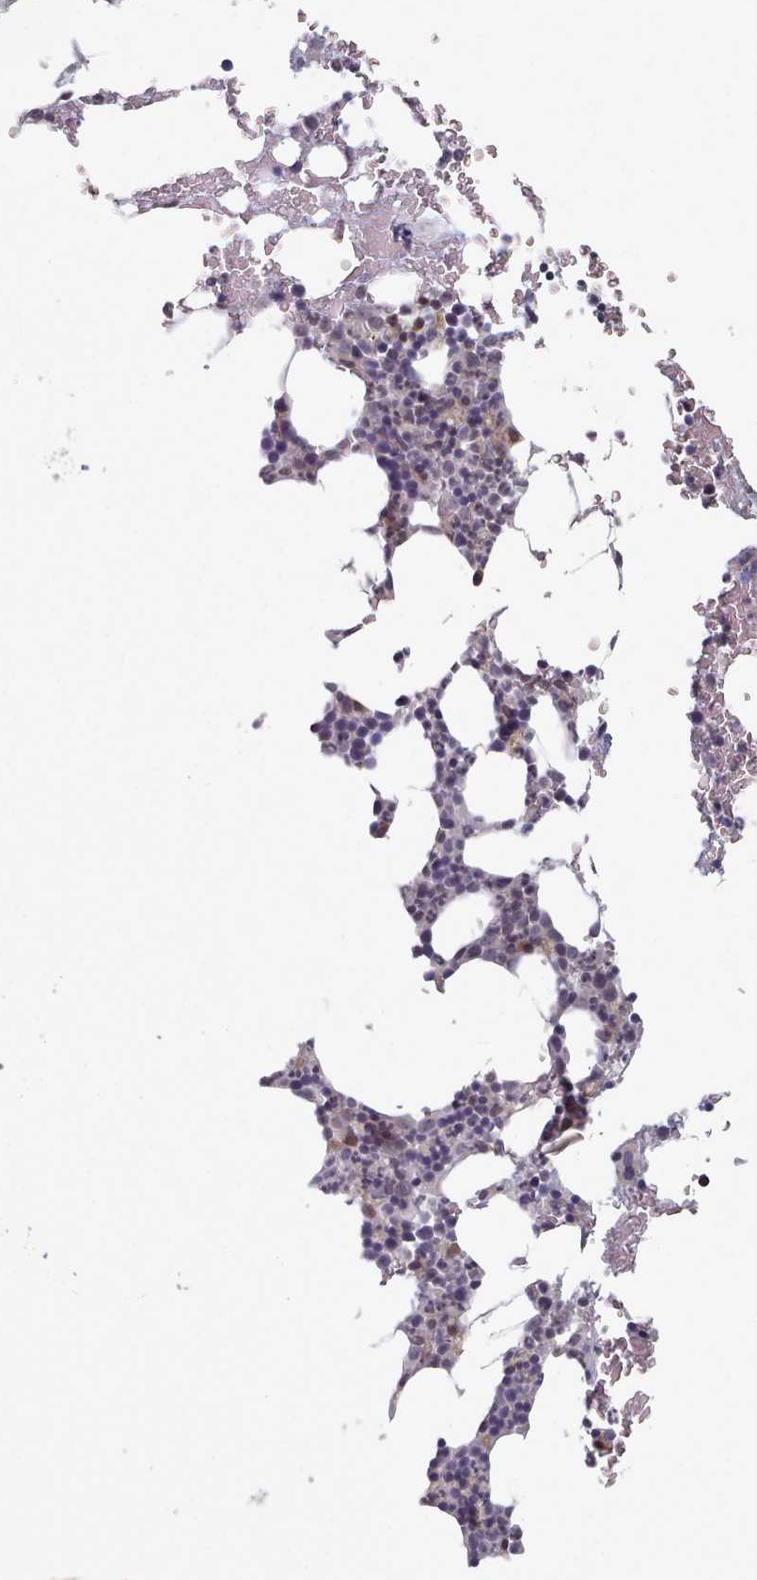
{"staining": {"intensity": "negative", "quantity": "none", "location": "none"}, "tissue": "bone marrow", "cell_type": "Hematopoietic cells", "image_type": "normal", "snomed": [{"axis": "morphology", "description": "Normal tissue, NOS"}, {"axis": "morphology", "description": "Inflammation, NOS"}, {"axis": "topography", "description": "Bone marrow"}], "caption": "Immunohistochemical staining of normal bone marrow shows no significant staining in hematopoietic cells.", "gene": "HYAL3", "patient": {"sex": "male", "age": 41}}